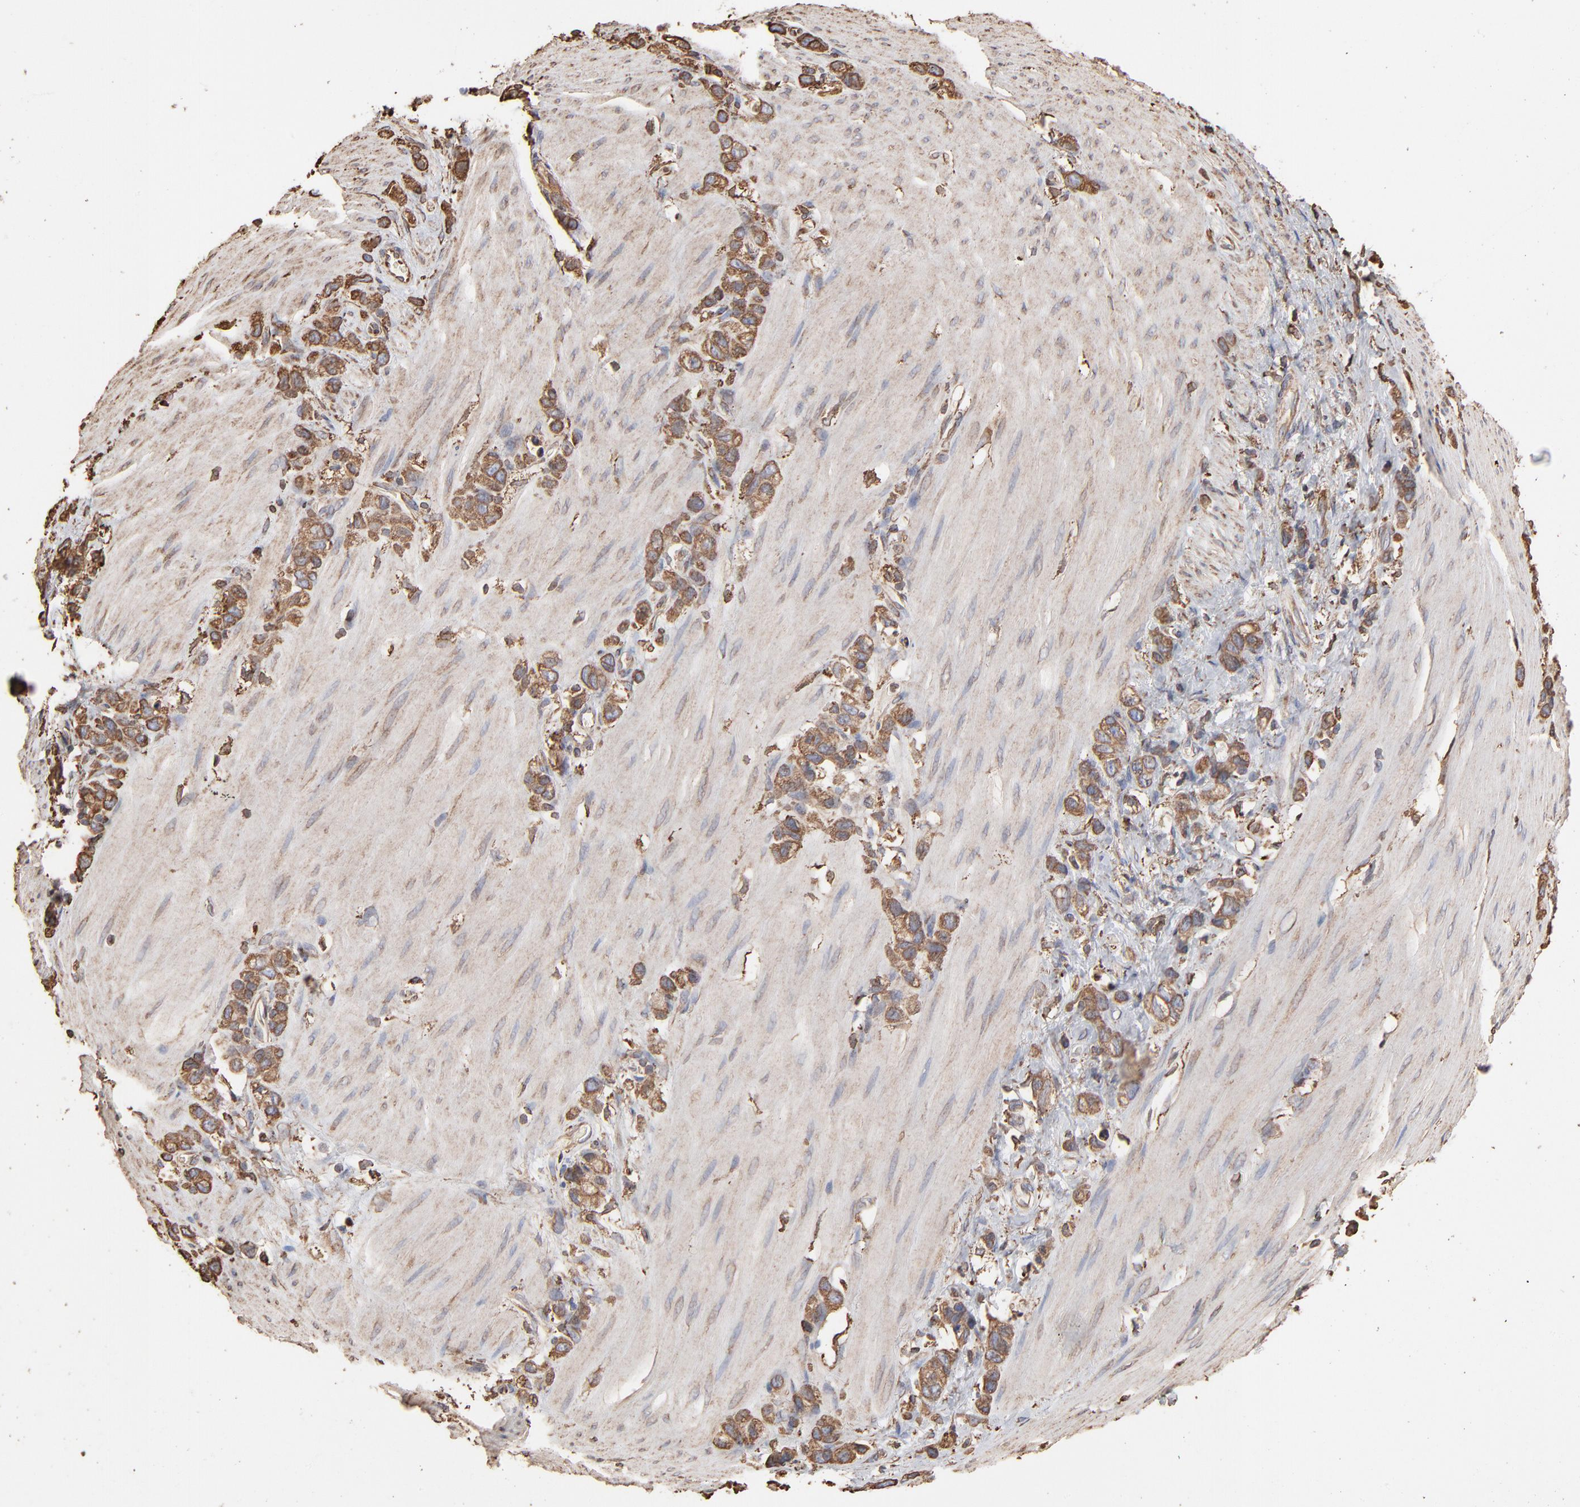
{"staining": {"intensity": "moderate", "quantity": ">75%", "location": "cytoplasmic/membranous"}, "tissue": "stomach cancer", "cell_type": "Tumor cells", "image_type": "cancer", "snomed": [{"axis": "morphology", "description": "Normal tissue, NOS"}, {"axis": "morphology", "description": "Adenocarcinoma, NOS"}, {"axis": "morphology", "description": "Adenocarcinoma, High grade"}, {"axis": "topography", "description": "Stomach, upper"}, {"axis": "topography", "description": "Stomach"}], "caption": "Human stomach adenocarcinoma stained with a protein marker demonstrates moderate staining in tumor cells.", "gene": "PDIA3", "patient": {"sex": "female", "age": 65}}